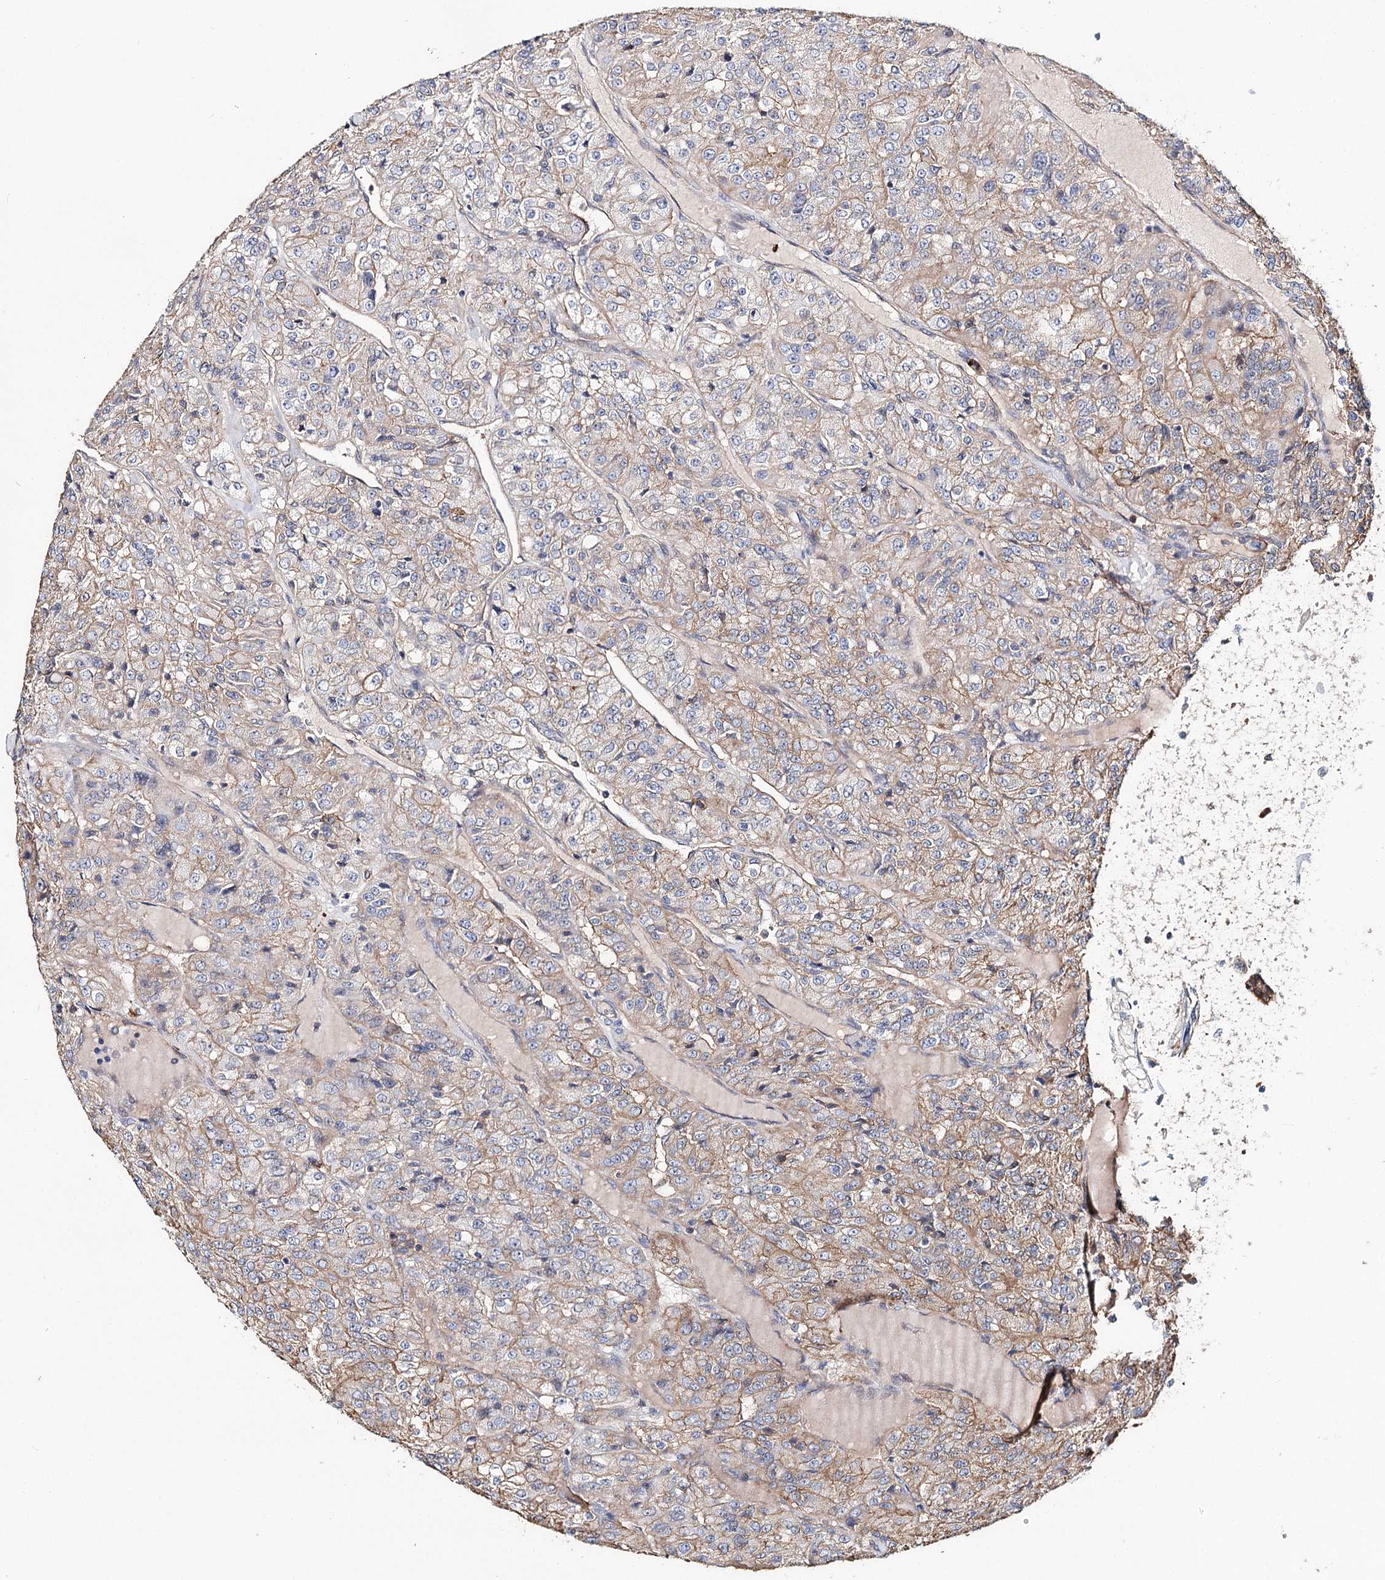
{"staining": {"intensity": "moderate", "quantity": "25%-75%", "location": "cytoplasmic/membranous"}, "tissue": "renal cancer", "cell_type": "Tumor cells", "image_type": "cancer", "snomed": [{"axis": "morphology", "description": "Adenocarcinoma, NOS"}, {"axis": "topography", "description": "Kidney"}], "caption": "Protein staining of renal cancer tissue exhibits moderate cytoplasmic/membranous staining in about 25%-75% of tumor cells.", "gene": "TMEM218", "patient": {"sex": "female", "age": 63}}